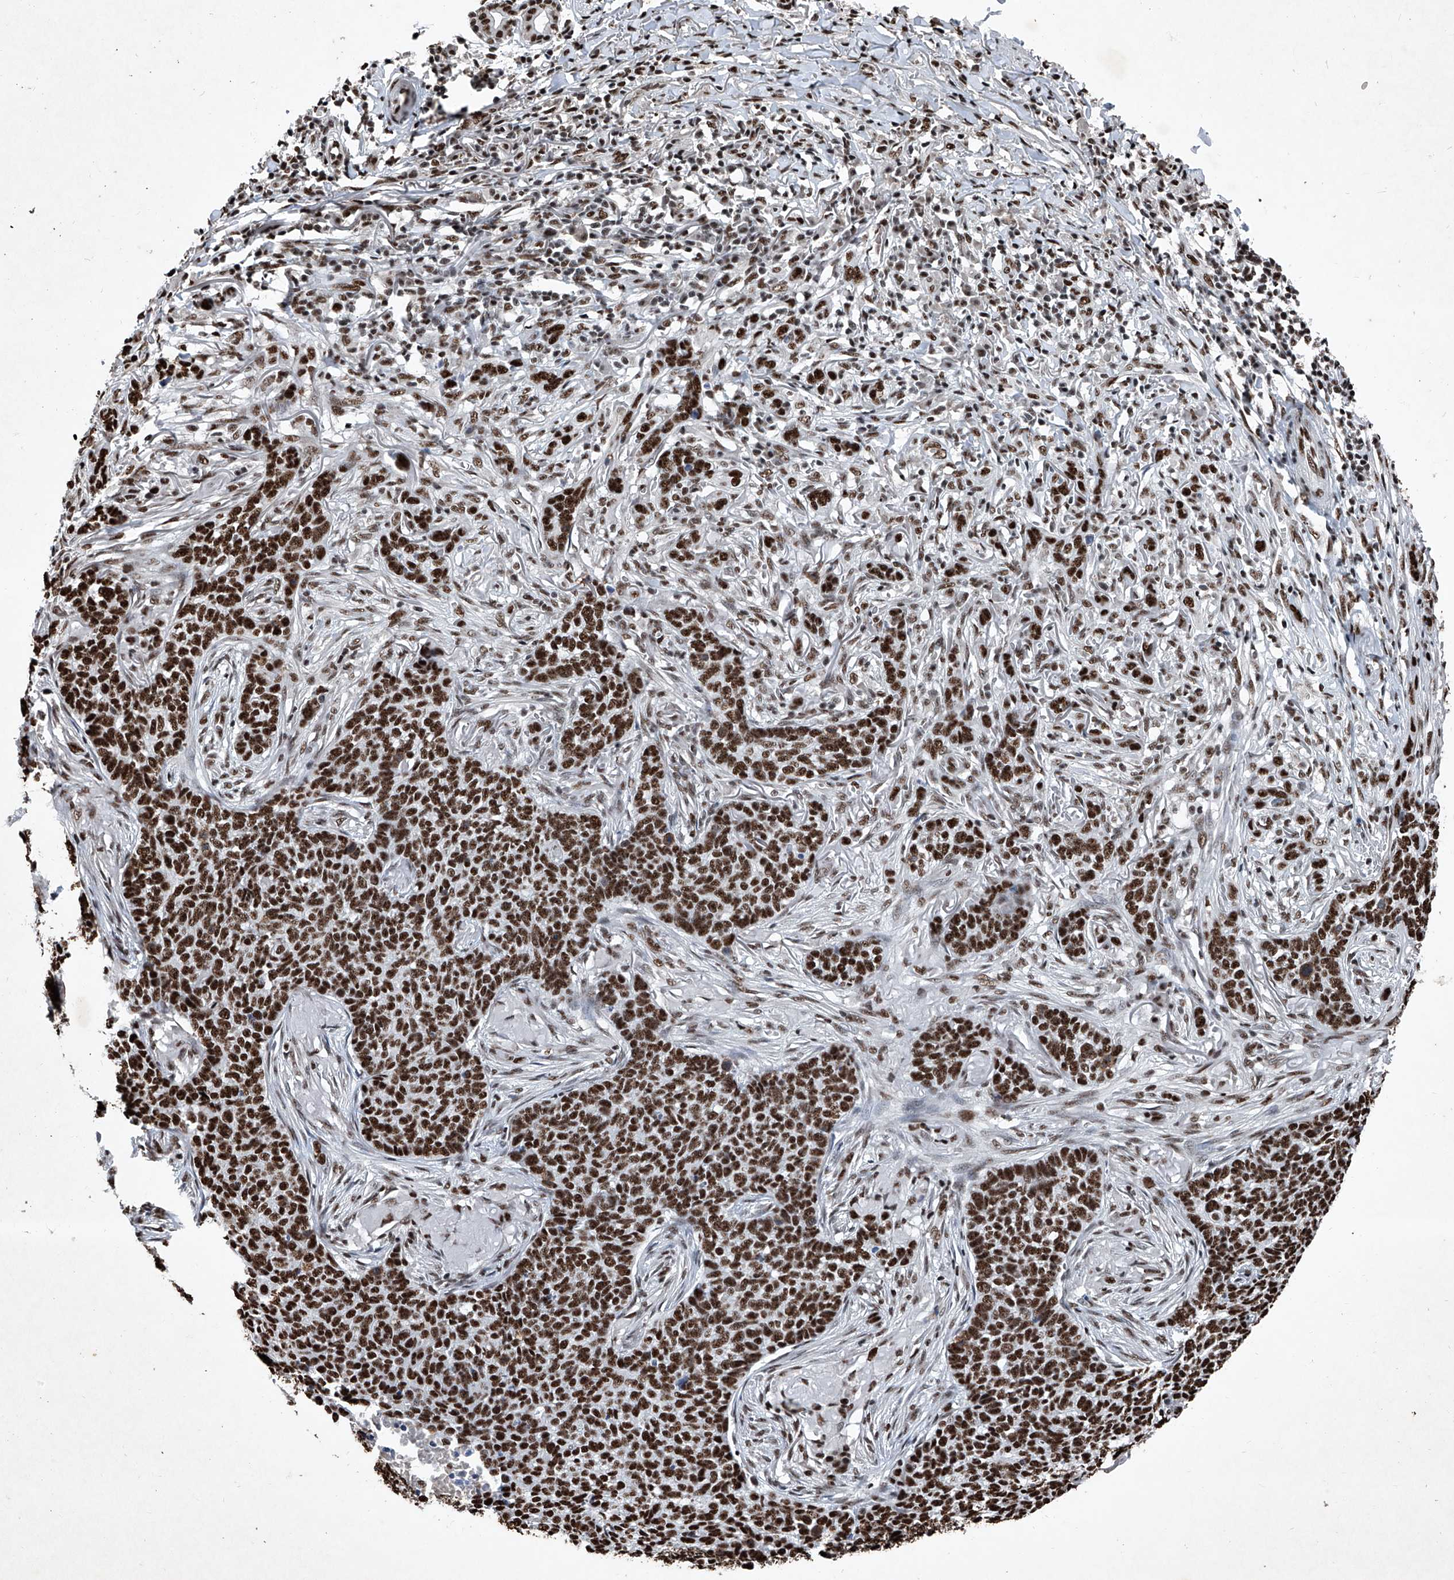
{"staining": {"intensity": "strong", "quantity": ">75%", "location": "nuclear"}, "tissue": "skin cancer", "cell_type": "Tumor cells", "image_type": "cancer", "snomed": [{"axis": "morphology", "description": "Basal cell carcinoma"}, {"axis": "topography", "description": "Skin"}], "caption": "The photomicrograph demonstrates staining of skin cancer (basal cell carcinoma), revealing strong nuclear protein expression (brown color) within tumor cells.", "gene": "DDX39B", "patient": {"sex": "male", "age": 85}}